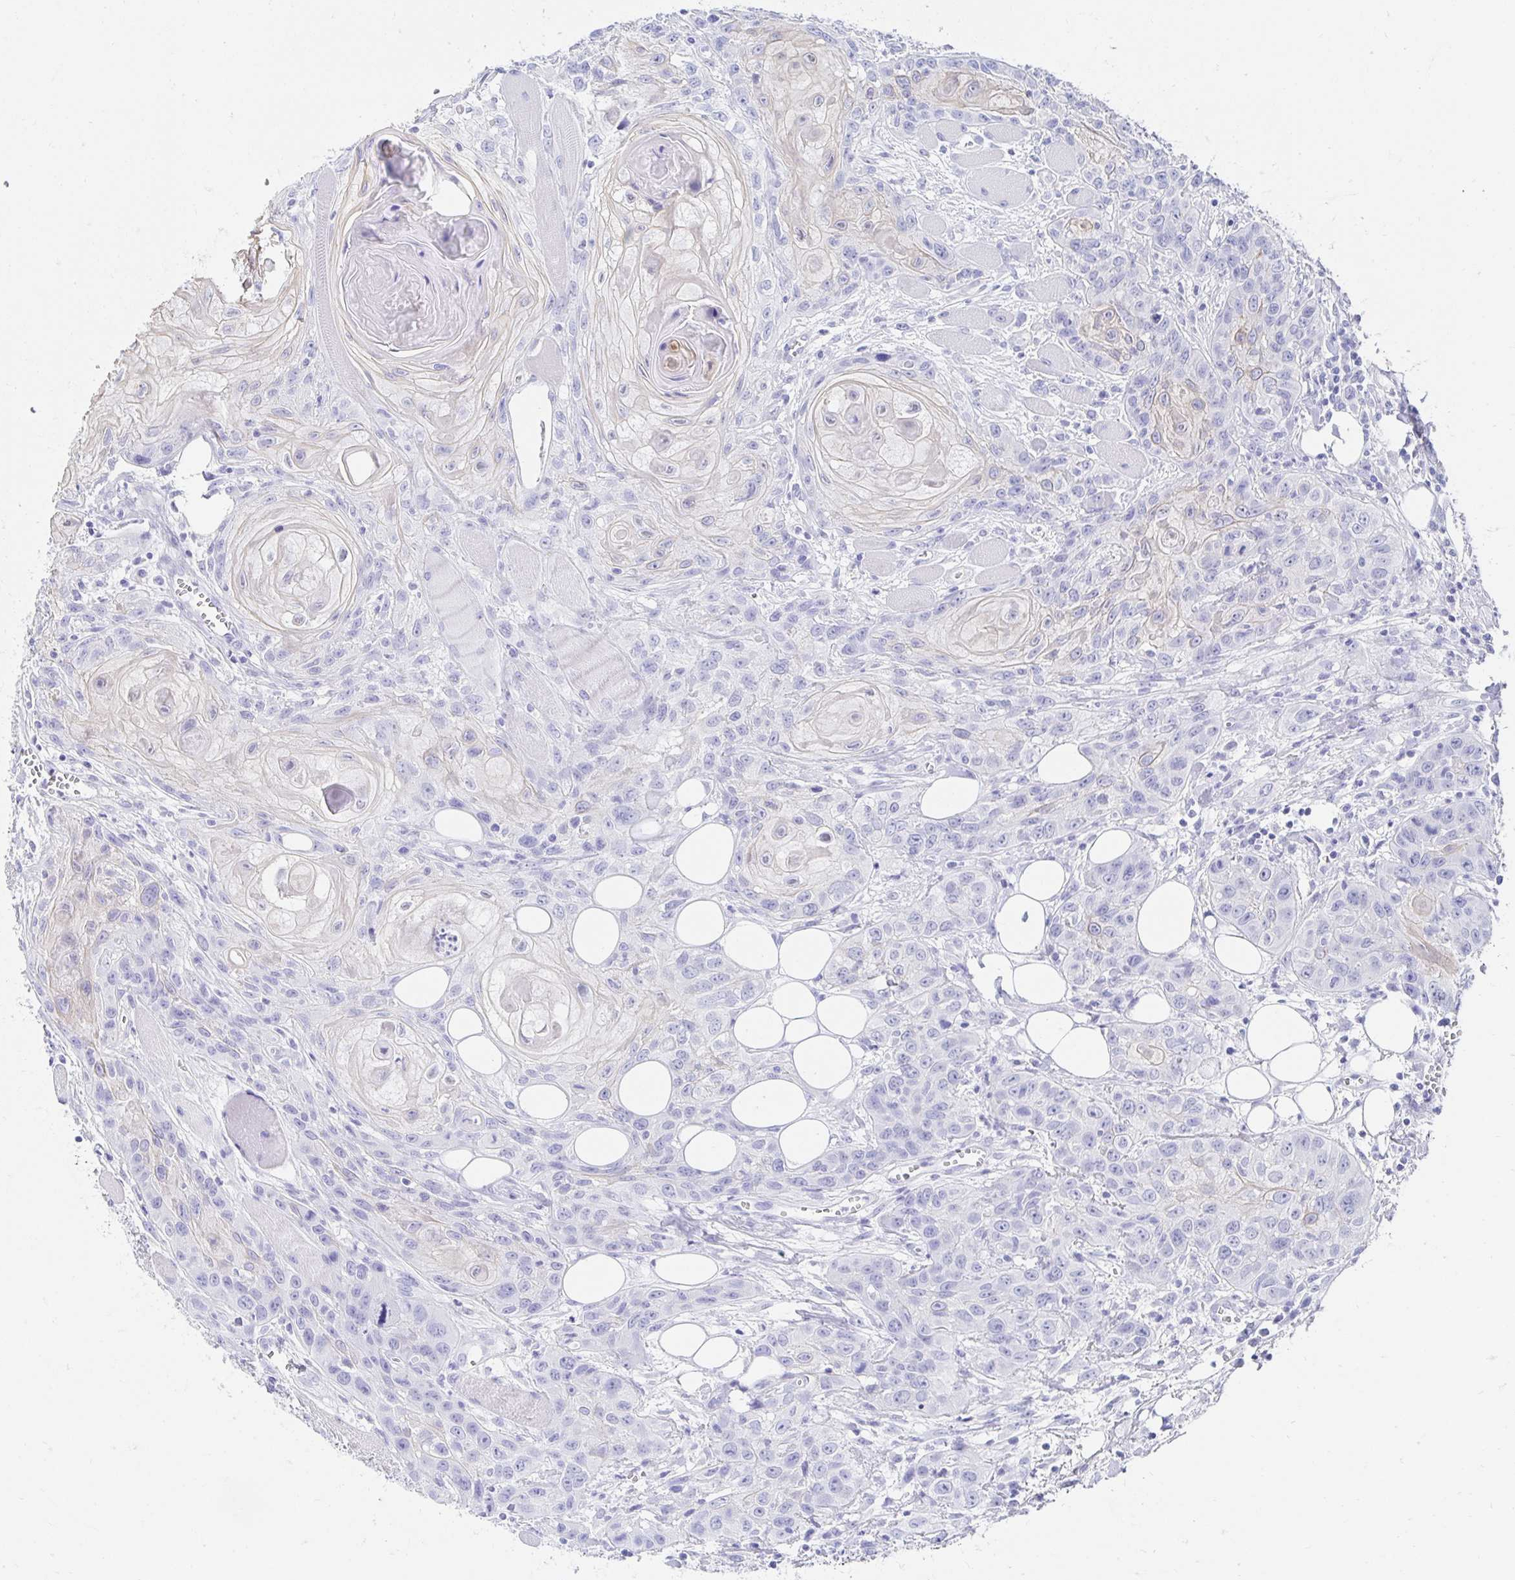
{"staining": {"intensity": "negative", "quantity": "none", "location": "none"}, "tissue": "head and neck cancer", "cell_type": "Tumor cells", "image_type": "cancer", "snomed": [{"axis": "morphology", "description": "Squamous cell carcinoma, NOS"}, {"axis": "topography", "description": "Oral tissue"}, {"axis": "topography", "description": "Head-Neck"}], "caption": "The micrograph demonstrates no significant positivity in tumor cells of head and neck cancer (squamous cell carcinoma).", "gene": "CA9", "patient": {"sex": "male", "age": 58}}